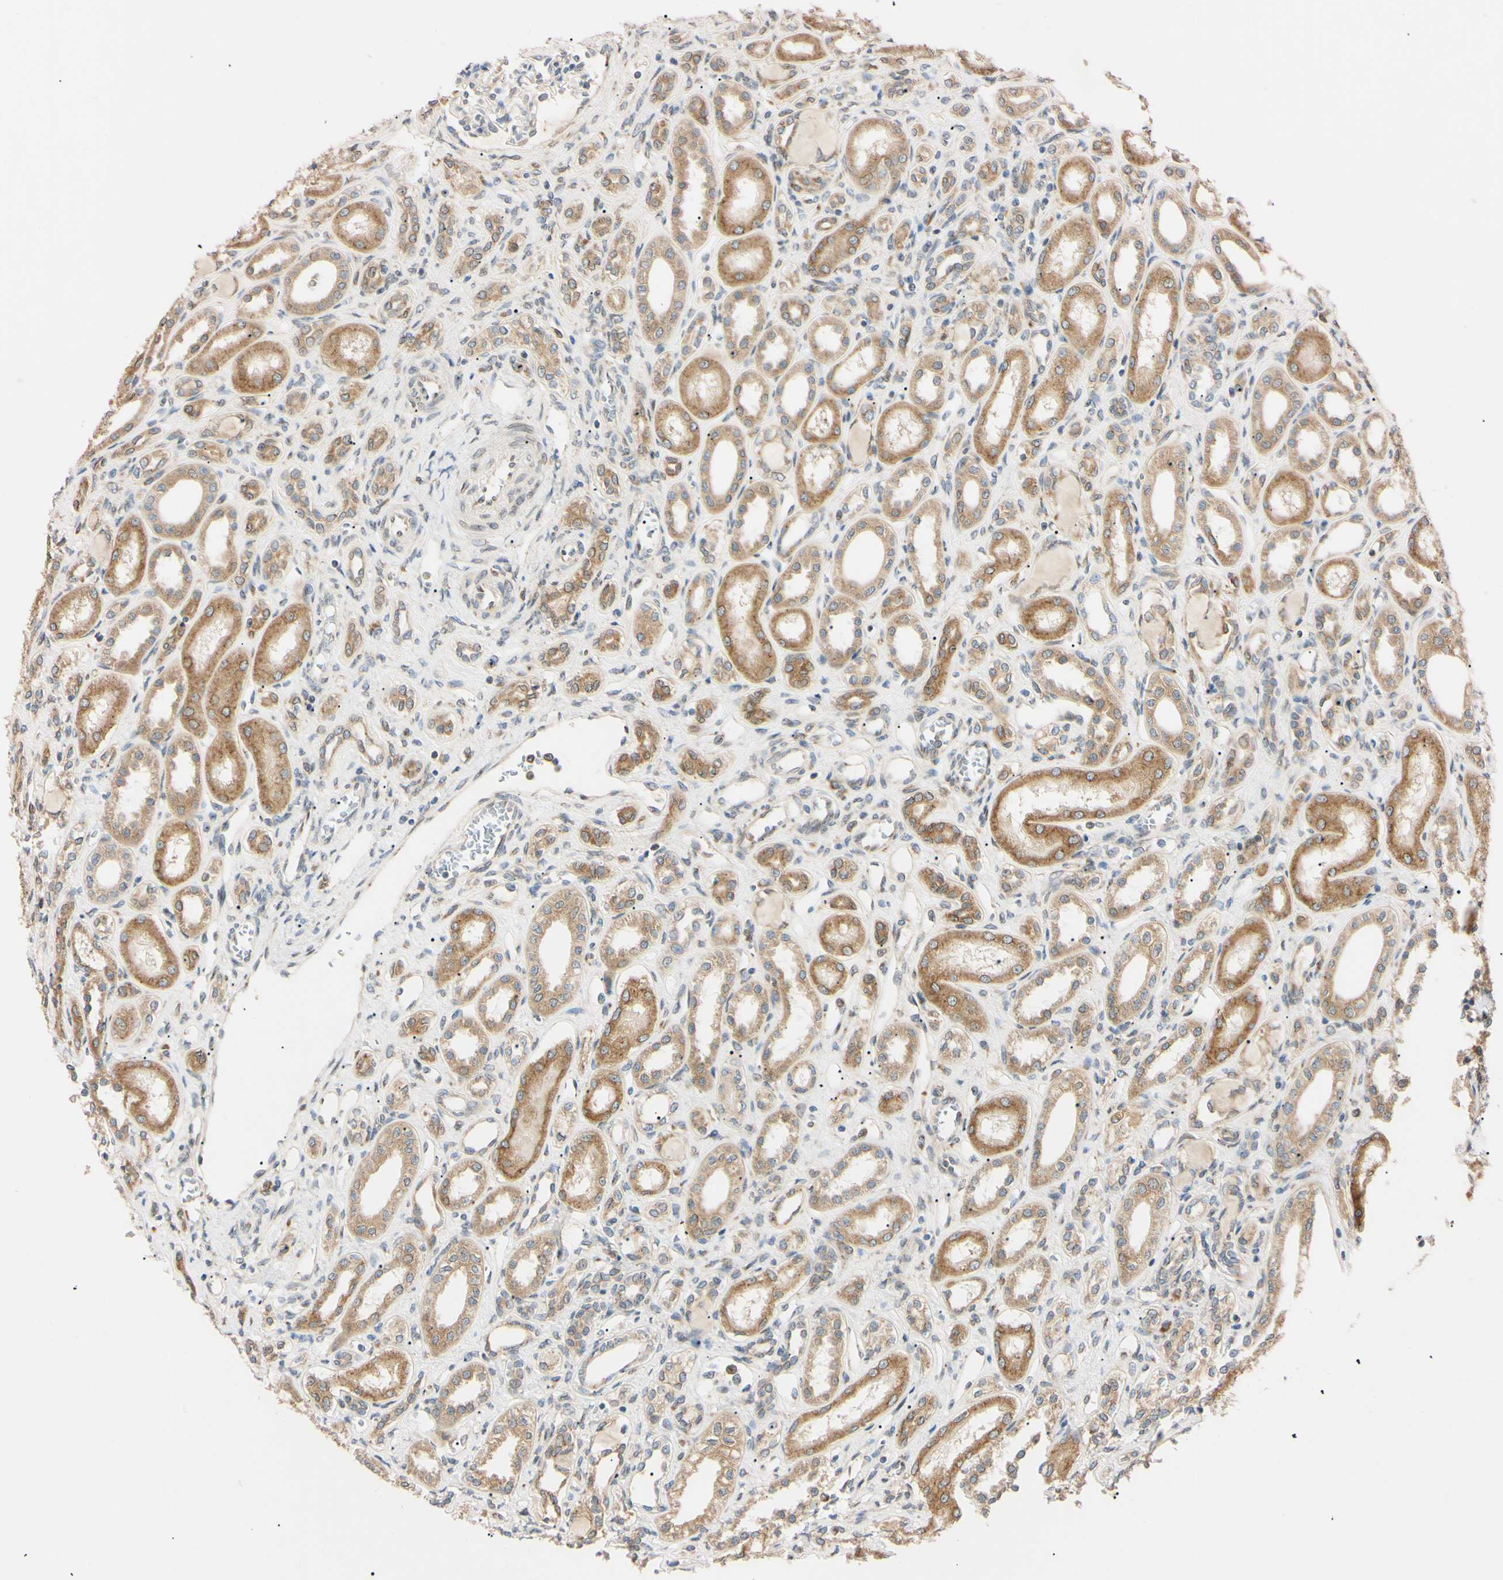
{"staining": {"intensity": "weak", "quantity": "<25%", "location": "cytoplasmic/membranous"}, "tissue": "kidney", "cell_type": "Cells in glomeruli", "image_type": "normal", "snomed": [{"axis": "morphology", "description": "Normal tissue, NOS"}, {"axis": "topography", "description": "Kidney"}], "caption": "Photomicrograph shows no significant protein positivity in cells in glomeruli of benign kidney. (DAB immunohistochemistry (IHC), high magnification).", "gene": "IER3IP1", "patient": {"sex": "male", "age": 7}}